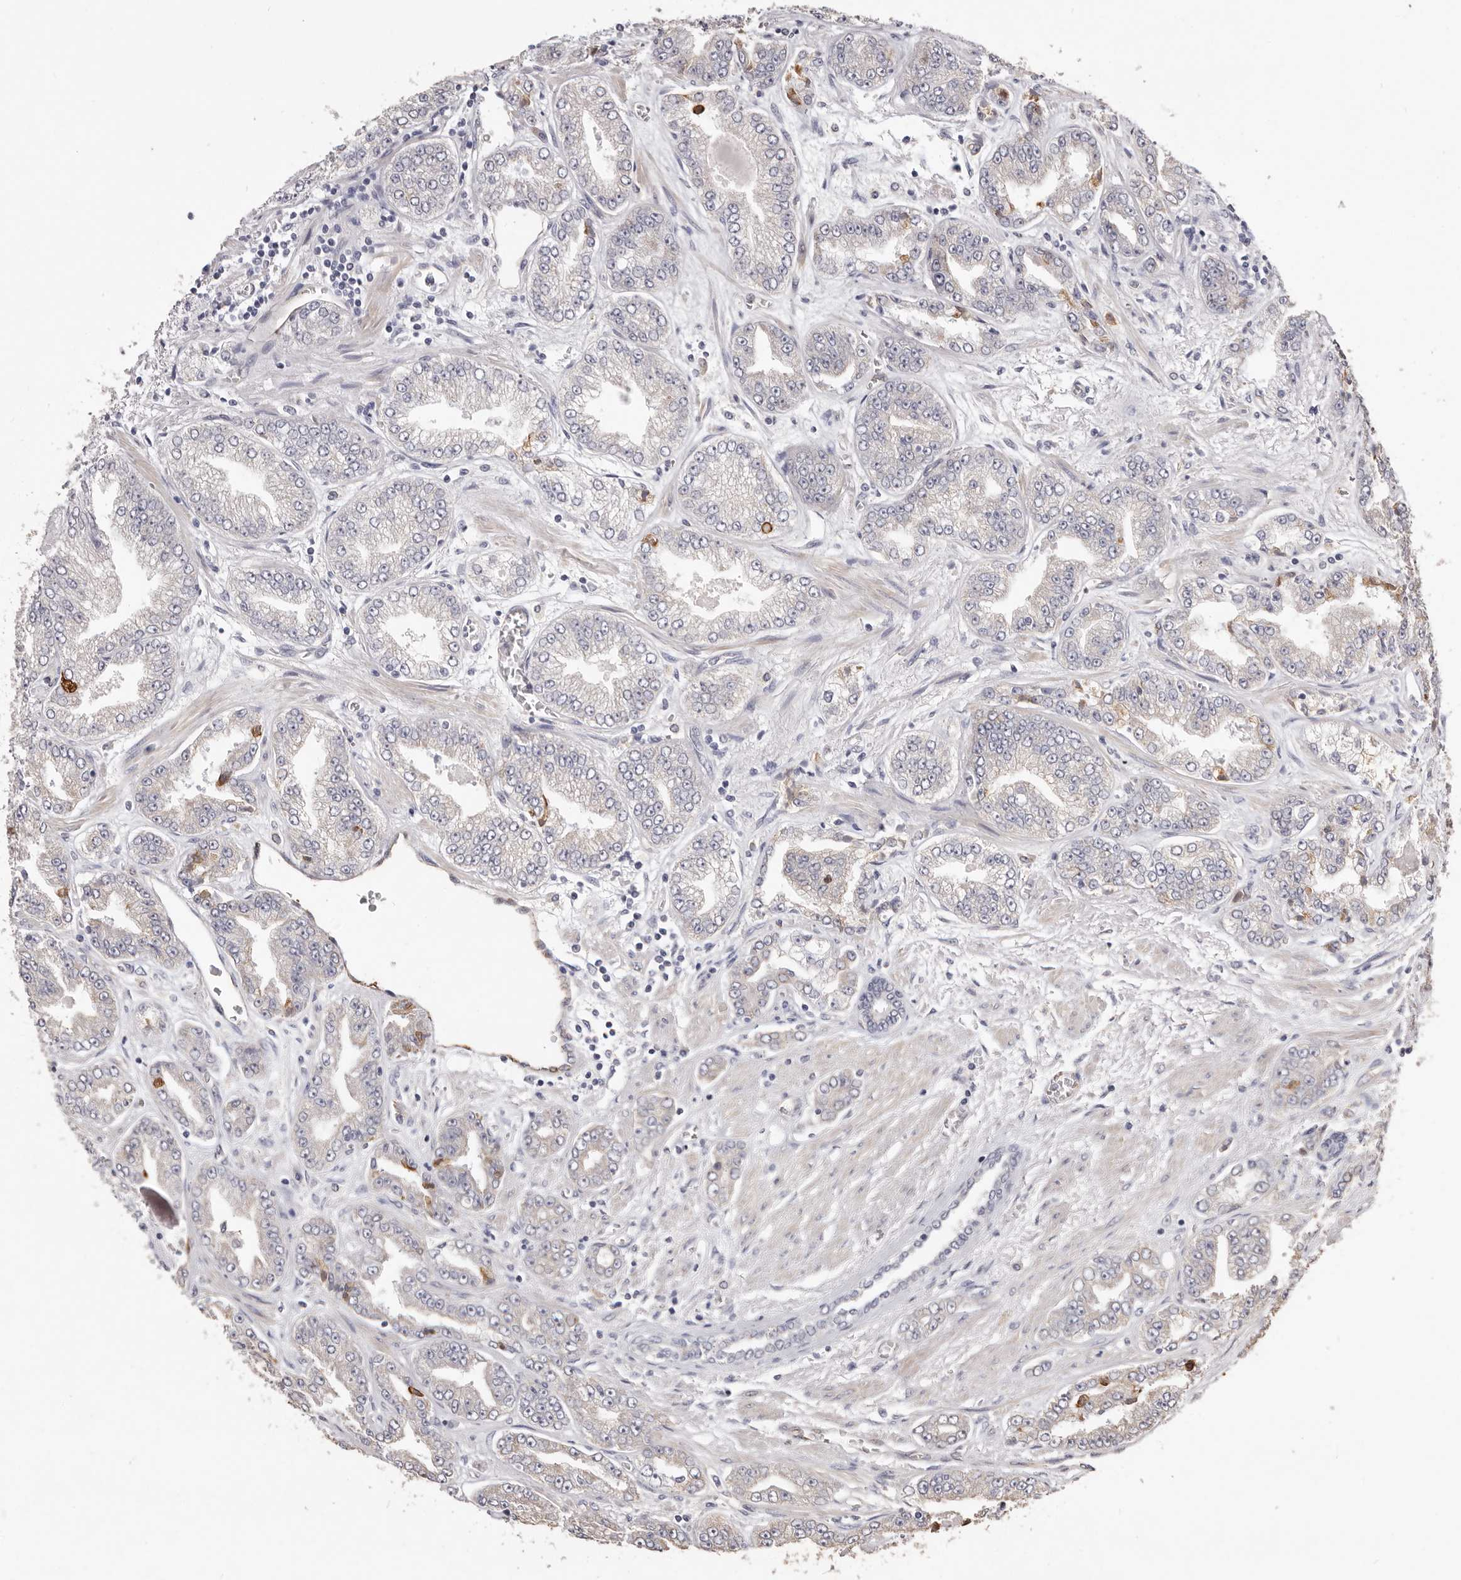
{"staining": {"intensity": "negative", "quantity": "none", "location": "none"}, "tissue": "prostate cancer", "cell_type": "Tumor cells", "image_type": "cancer", "snomed": [{"axis": "morphology", "description": "Adenocarcinoma, High grade"}, {"axis": "topography", "description": "Prostate"}], "caption": "Human prostate adenocarcinoma (high-grade) stained for a protein using immunohistochemistry (IHC) exhibits no staining in tumor cells.", "gene": "ZYG11B", "patient": {"sex": "male", "age": 71}}